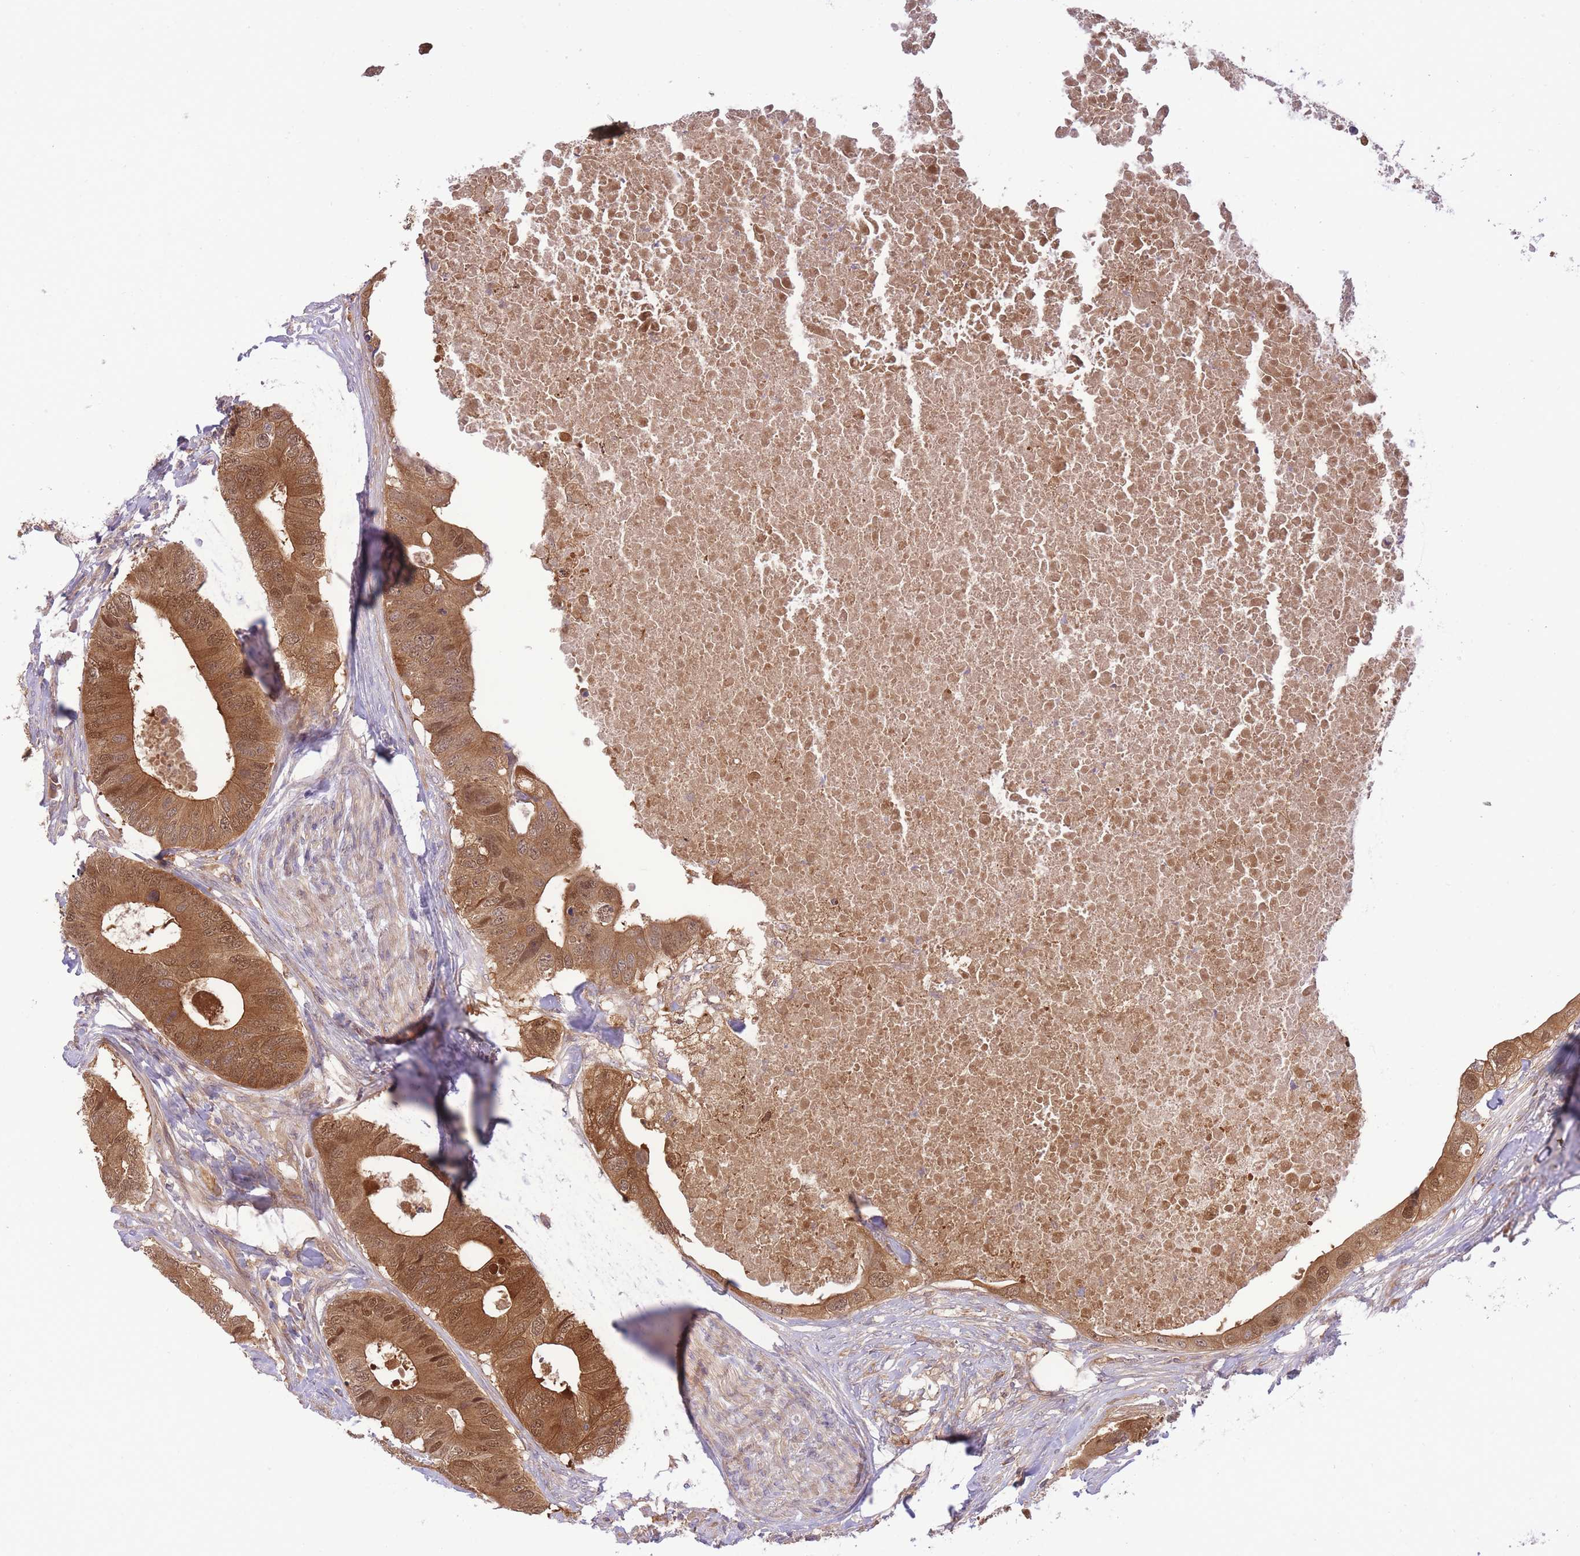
{"staining": {"intensity": "strong", "quantity": ">75%", "location": "cytoplasmic/membranous,nuclear"}, "tissue": "colorectal cancer", "cell_type": "Tumor cells", "image_type": "cancer", "snomed": [{"axis": "morphology", "description": "Adenocarcinoma, NOS"}, {"axis": "topography", "description": "Colon"}], "caption": "Strong cytoplasmic/membranous and nuclear expression is present in approximately >75% of tumor cells in adenocarcinoma (colorectal).", "gene": "PREP", "patient": {"sex": "male", "age": 71}}